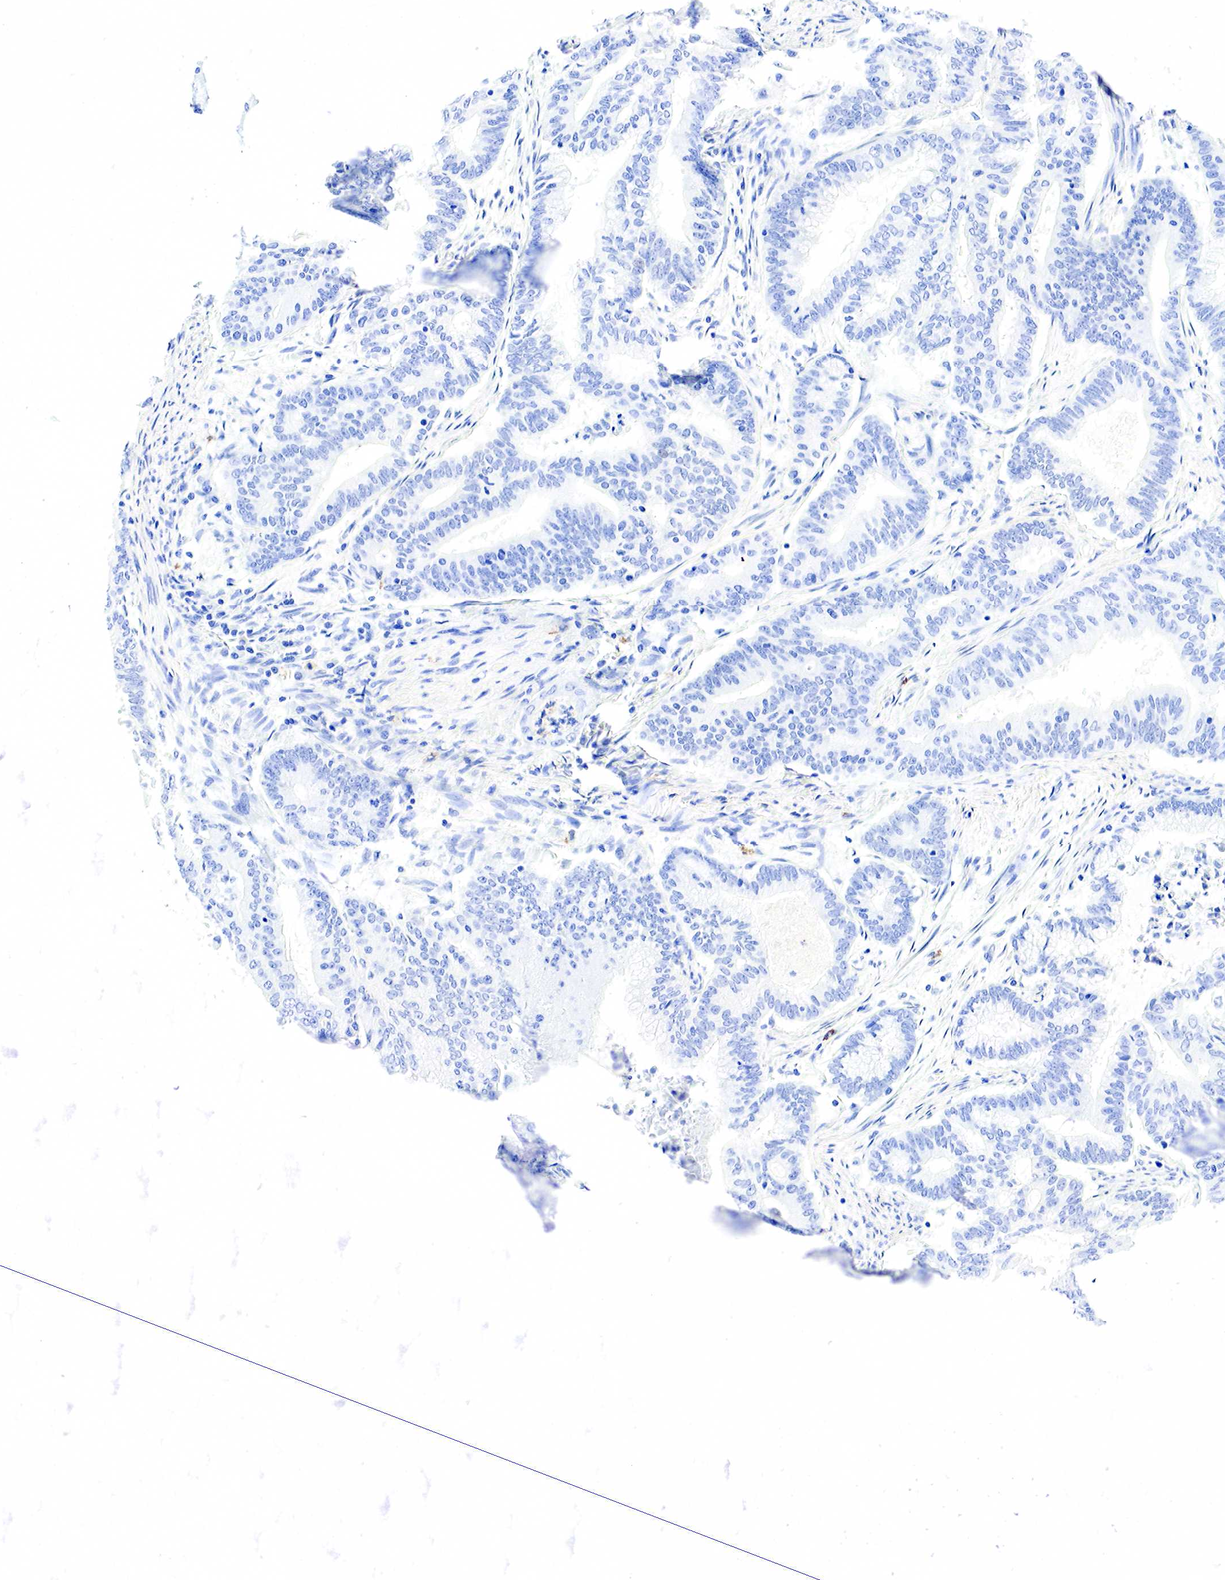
{"staining": {"intensity": "negative", "quantity": "none", "location": "none"}, "tissue": "endometrial cancer", "cell_type": "Tumor cells", "image_type": "cancer", "snomed": [{"axis": "morphology", "description": "Adenocarcinoma, NOS"}, {"axis": "topography", "description": "Endometrium"}], "caption": "Tumor cells show no significant positivity in adenocarcinoma (endometrial).", "gene": "FUT4", "patient": {"sex": "female", "age": 63}}